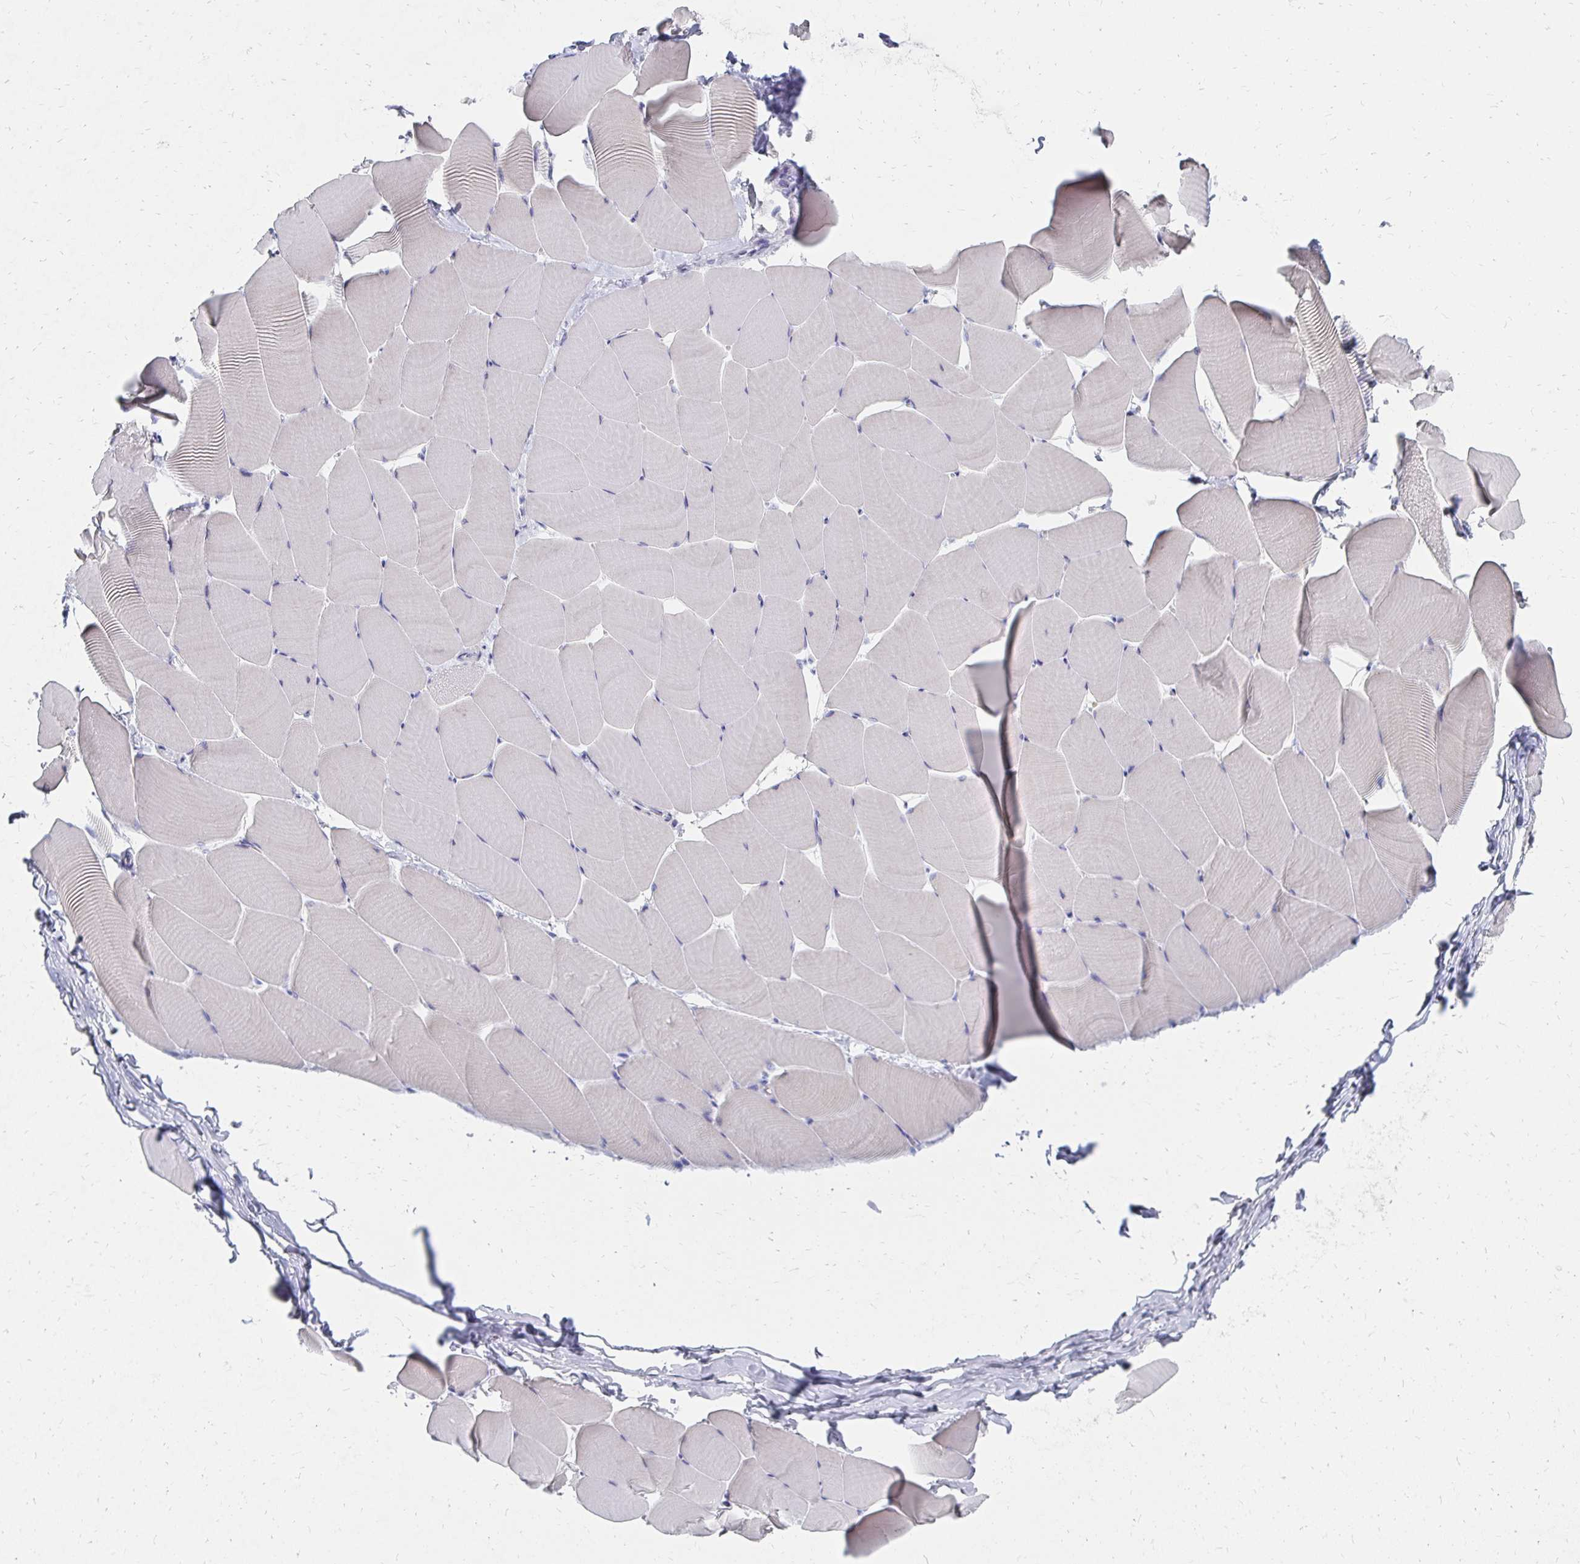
{"staining": {"intensity": "negative", "quantity": "none", "location": "none"}, "tissue": "skeletal muscle", "cell_type": "Myocytes", "image_type": "normal", "snomed": [{"axis": "morphology", "description": "Normal tissue, NOS"}, {"axis": "topography", "description": "Skeletal muscle"}], "caption": "Myocytes are negative for protein expression in unremarkable human skeletal muscle. The staining is performed using DAB brown chromogen with nuclei counter-stained in using hematoxylin.", "gene": "SYCP3", "patient": {"sex": "male", "age": 25}}